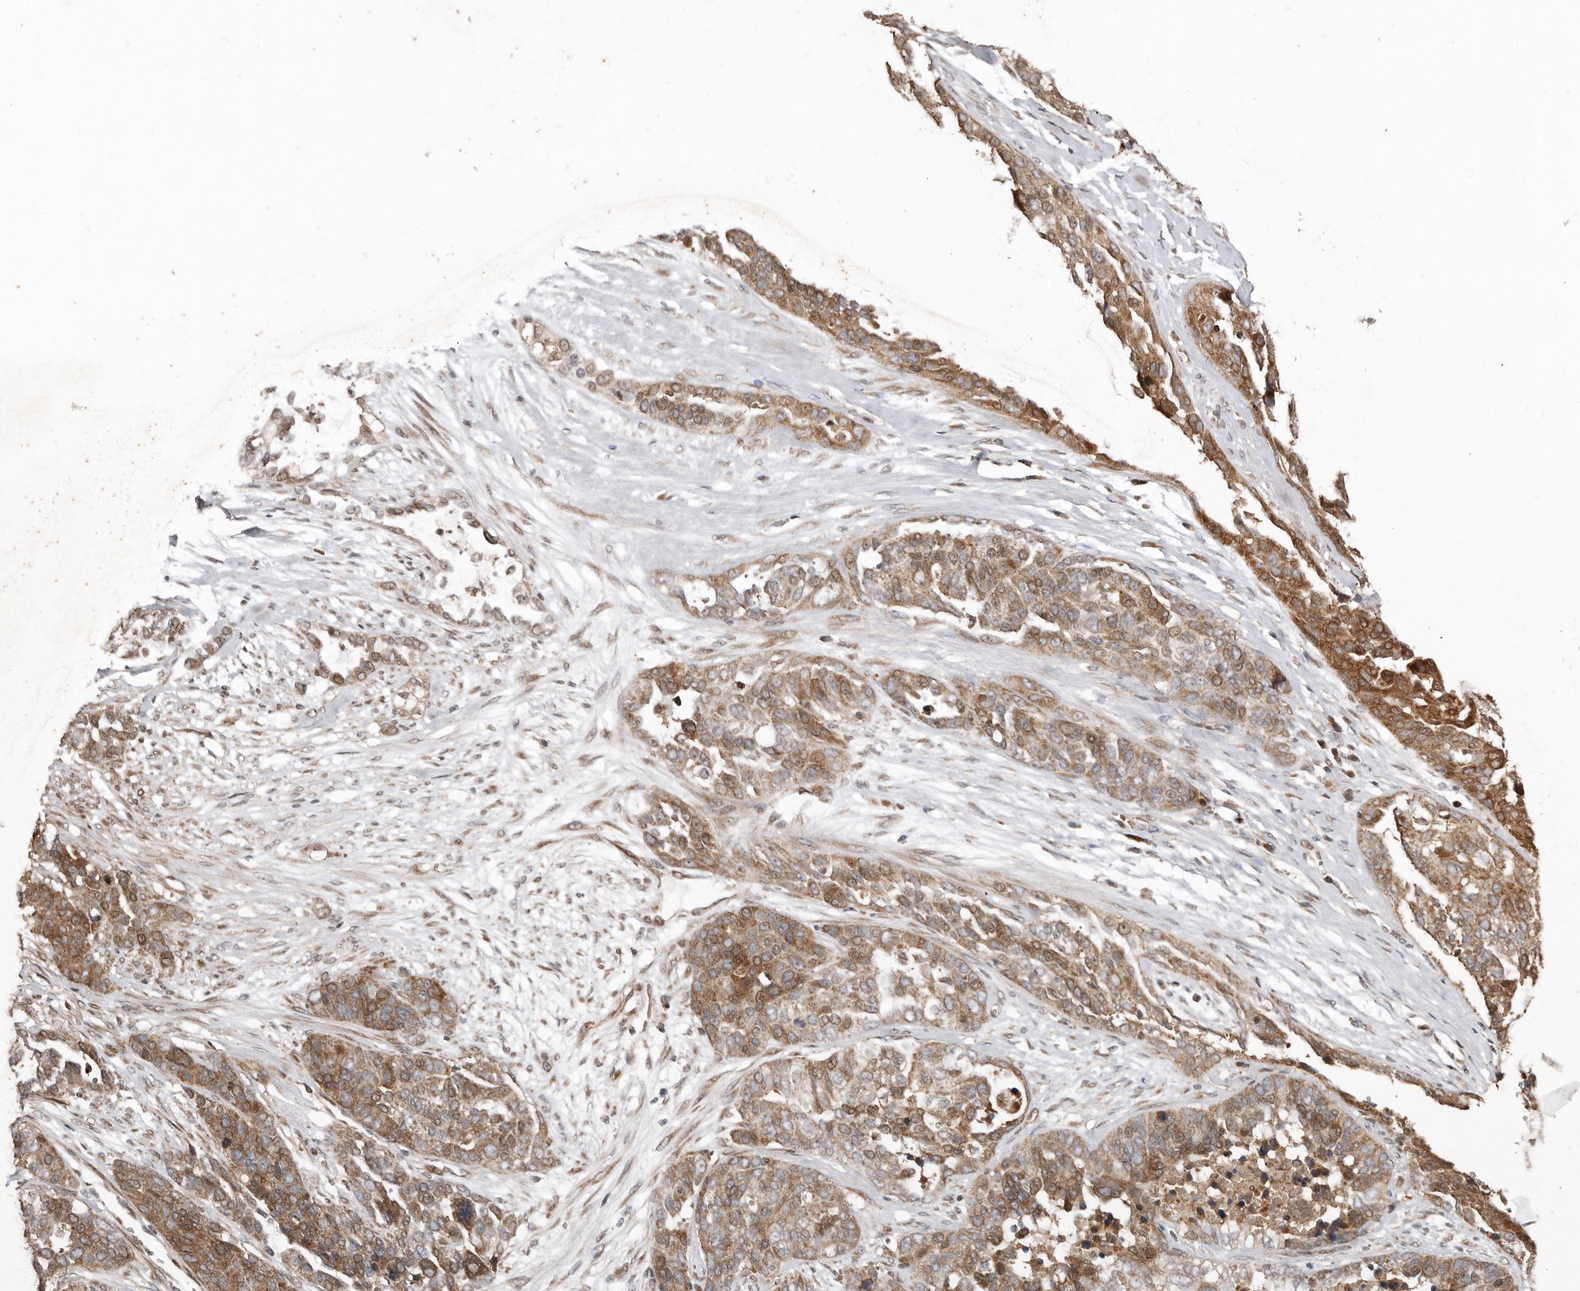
{"staining": {"intensity": "moderate", "quantity": ">75%", "location": "cytoplasmic/membranous"}, "tissue": "ovarian cancer", "cell_type": "Tumor cells", "image_type": "cancer", "snomed": [{"axis": "morphology", "description": "Cystadenocarcinoma, serous, NOS"}, {"axis": "topography", "description": "Ovary"}], "caption": "This is an image of immunohistochemistry staining of serous cystadenocarcinoma (ovarian), which shows moderate positivity in the cytoplasmic/membranous of tumor cells.", "gene": "RANBP17", "patient": {"sex": "female", "age": 44}}